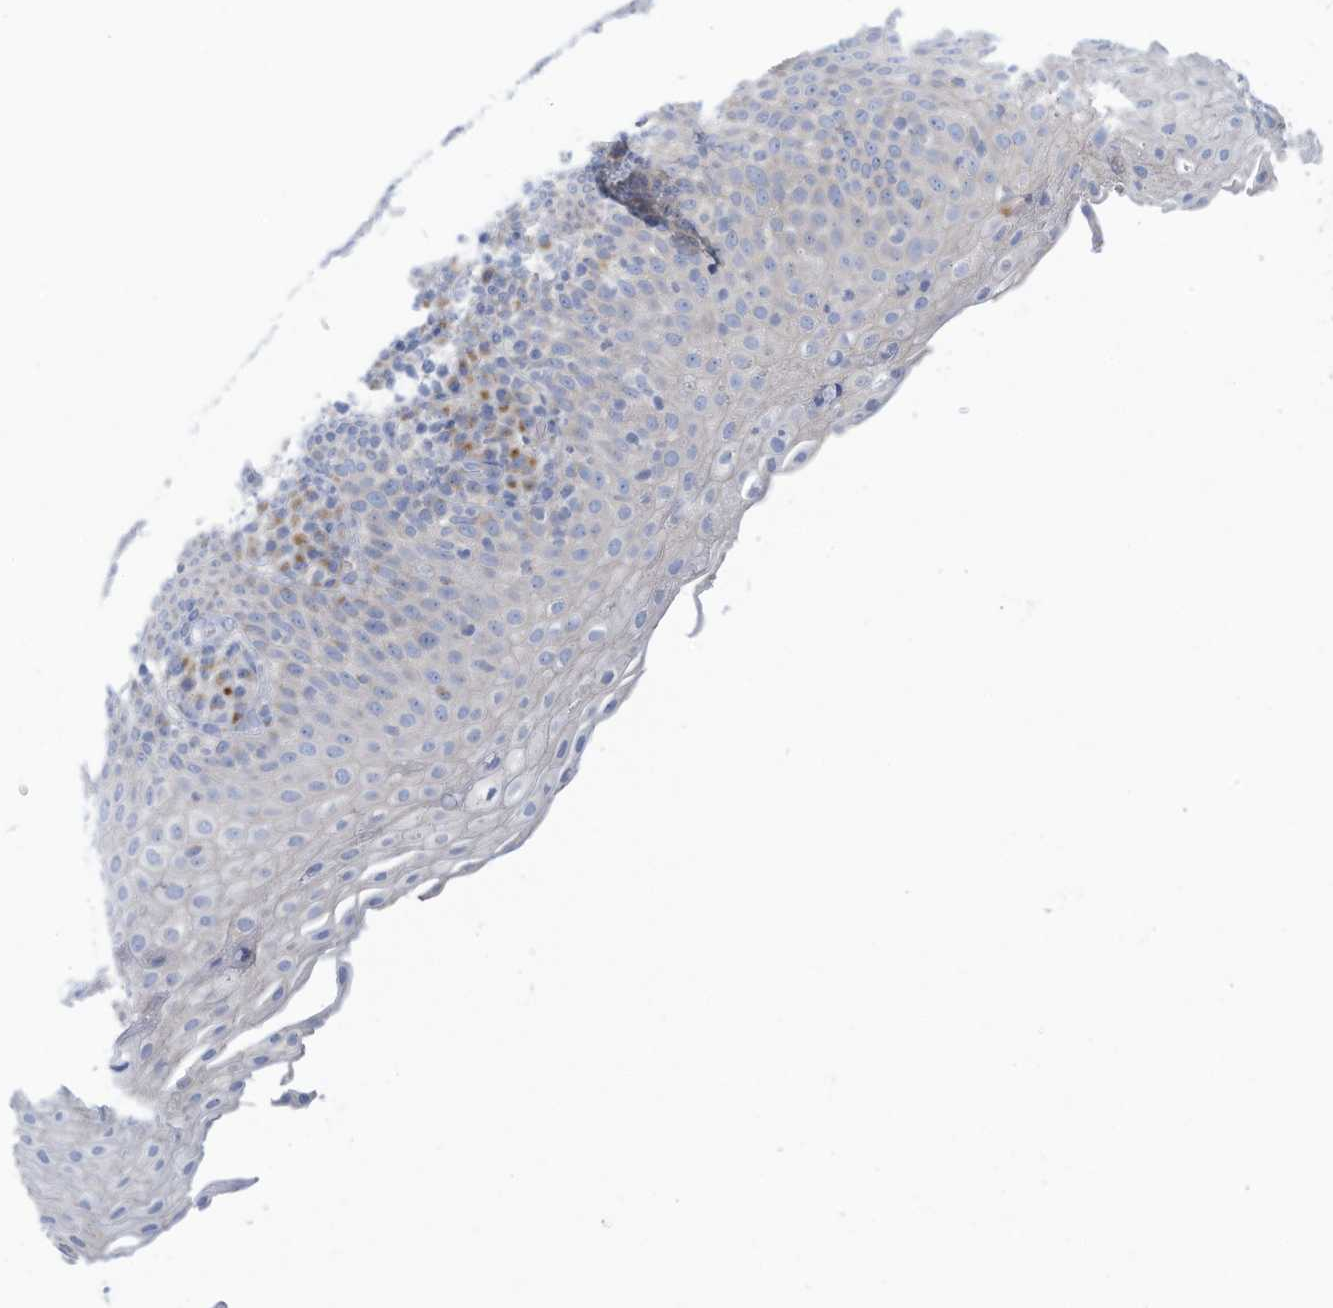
{"staining": {"intensity": "negative", "quantity": "none", "location": "none"}, "tissue": "tonsil", "cell_type": "Germinal center cells", "image_type": "normal", "snomed": [{"axis": "morphology", "description": "Normal tissue, NOS"}, {"axis": "topography", "description": "Tonsil"}], "caption": "The image reveals no significant staining in germinal center cells of tonsil. (DAB (3,3'-diaminobenzidine) immunohistochemistry visualized using brightfield microscopy, high magnification).", "gene": "TRMT2B", "patient": {"sex": "female", "age": 19}}